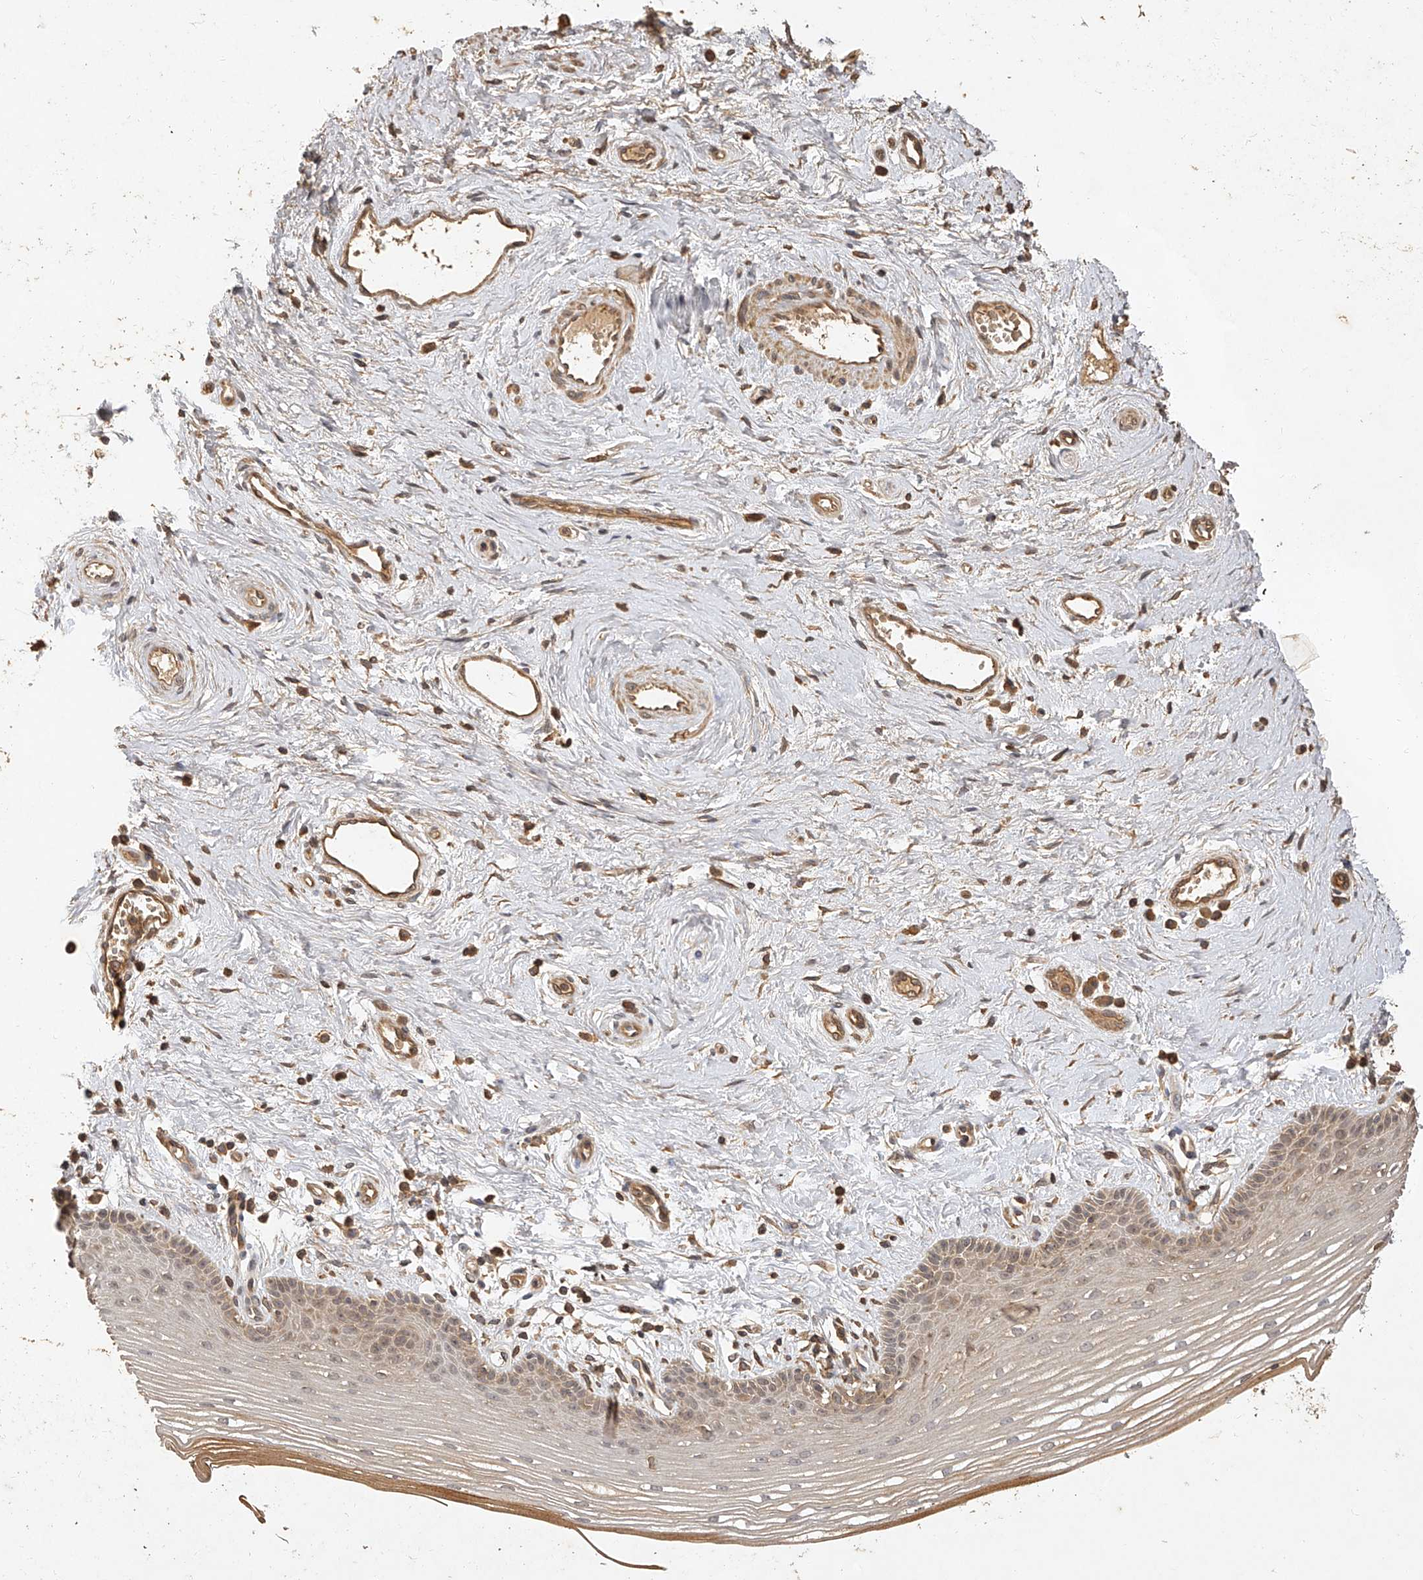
{"staining": {"intensity": "moderate", "quantity": ">75%", "location": "cytoplasmic/membranous,nuclear"}, "tissue": "vagina", "cell_type": "Squamous epithelial cells", "image_type": "normal", "snomed": [{"axis": "morphology", "description": "Normal tissue, NOS"}, {"axis": "topography", "description": "Vagina"}], "caption": "Squamous epithelial cells demonstrate medium levels of moderate cytoplasmic/membranous,nuclear staining in approximately >75% of cells in benign human vagina. The staining was performed using DAB to visualize the protein expression in brown, while the nuclei were stained in blue with hematoxylin (Magnification: 20x).", "gene": "NSMAF", "patient": {"sex": "female", "age": 46}}